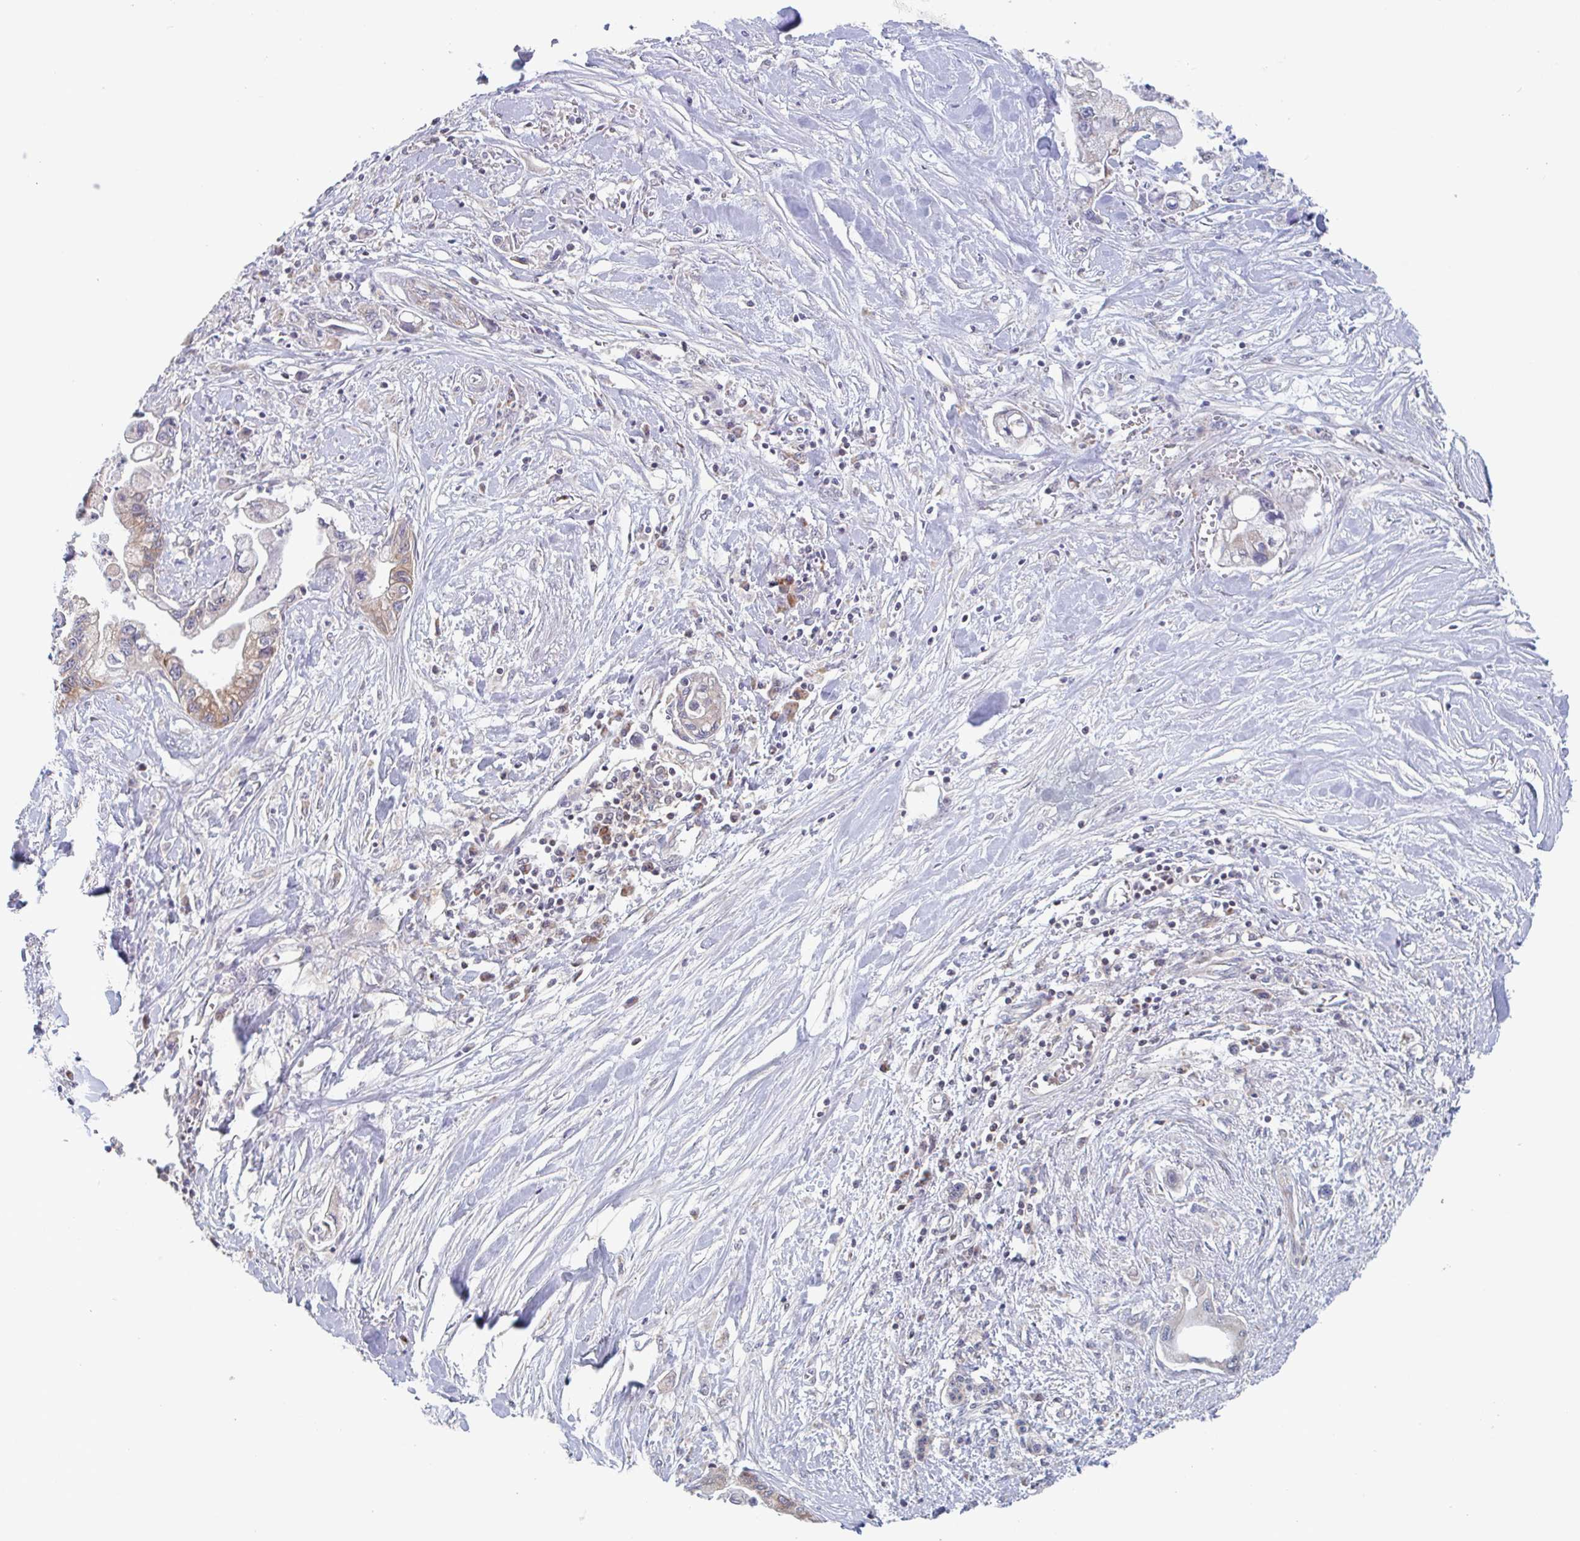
{"staining": {"intensity": "moderate", "quantity": "25%-75%", "location": "cytoplasmic/membranous"}, "tissue": "pancreatic cancer", "cell_type": "Tumor cells", "image_type": "cancer", "snomed": [{"axis": "morphology", "description": "Adenocarcinoma, NOS"}, {"axis": "topography", "description": "Pancreas"}], "caption": "This micrograph displays immunohistochemistry staining of pancreatic cancer, with medium moderate cytoplasmic/membranous expression in about 25%-75% of tumor cells.", "gene": "SURF1", "patient": {"sex": "male", "age": 61}}